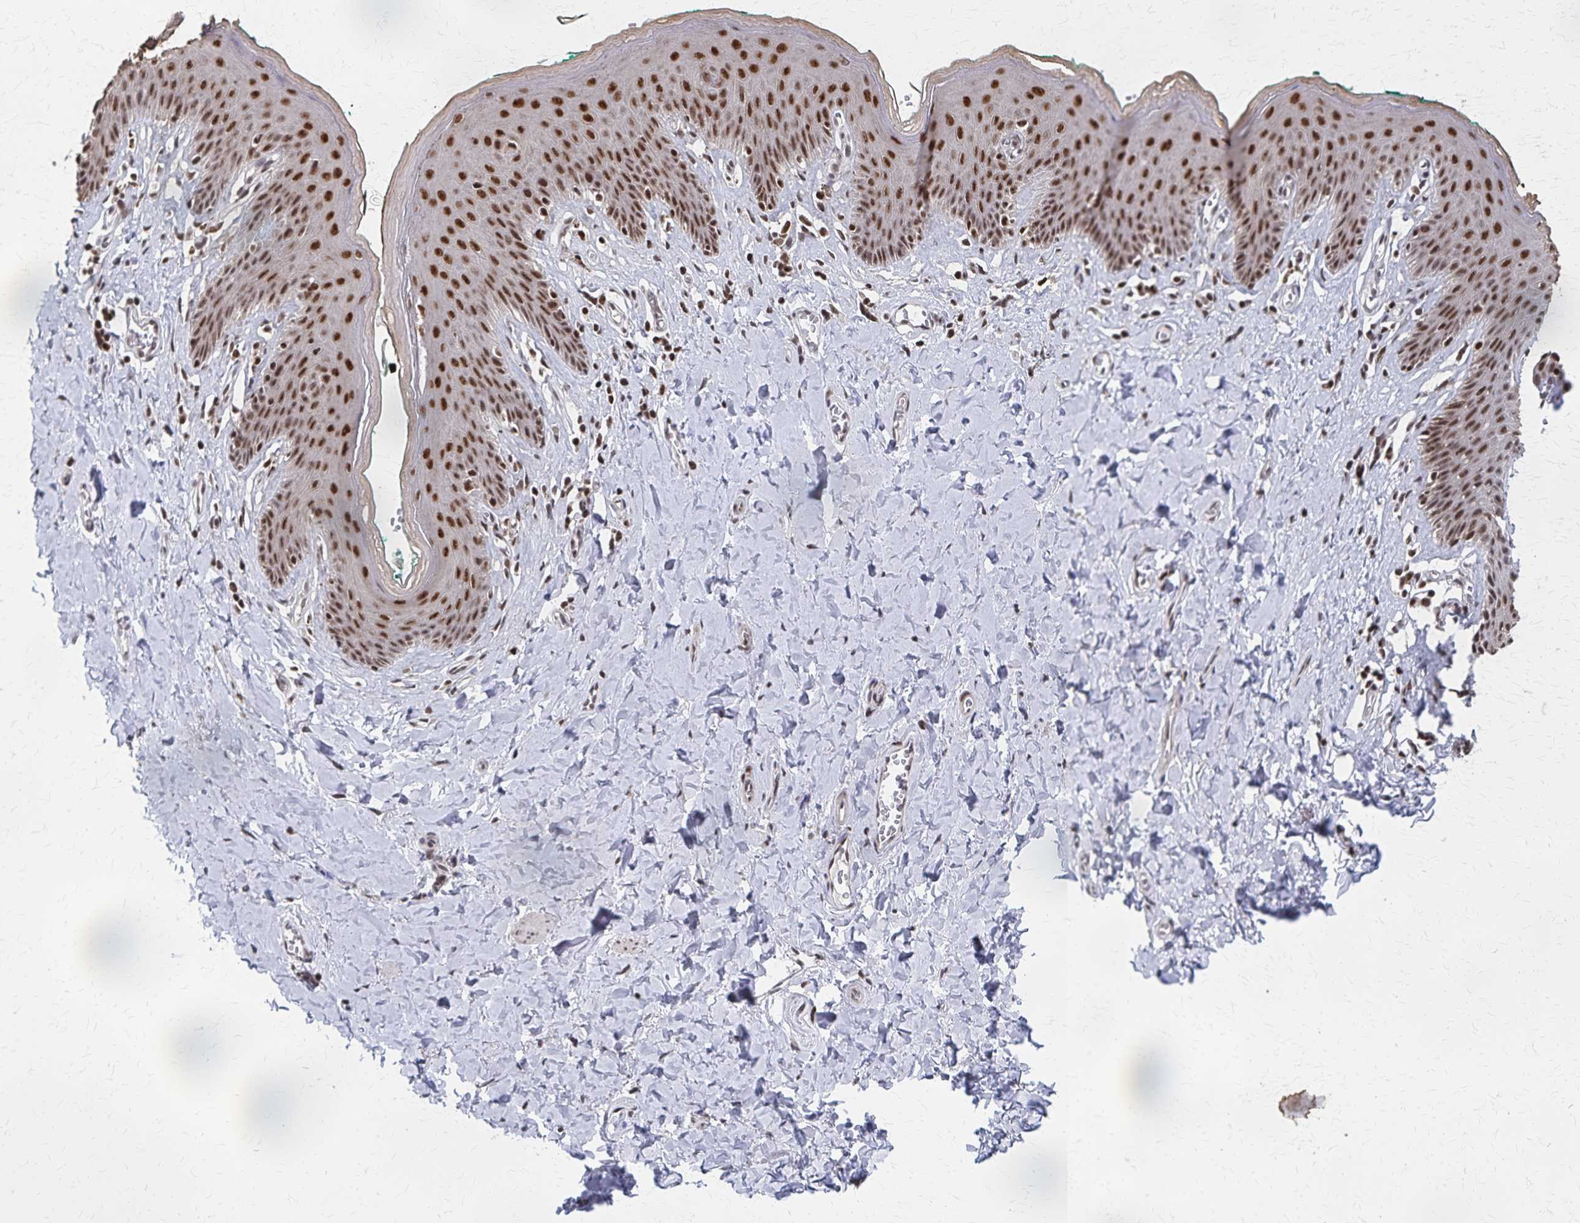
{"staining": {"intensity": "moderate", "quantity": ">75%", "location": "nuclear"}, "tissue": "skin", "cell_type": "Epidermal cells", "image_type": "normal", "snomed": [{"axis": "morphology", "description": "Normal tissue, NOS"}, {"axis": "topography", "description": "Vulva"}, {"axis": "topography", "description": "Peripheral nerve tissue"}], "caption": "Approximately >75% of epidermal cells in normal human skin display moderate nuclear protein positivity as visualized by brown immunohistochemical staining.", "gene": "GTF2B", "patient": {"sex": "female", "age": 66}}